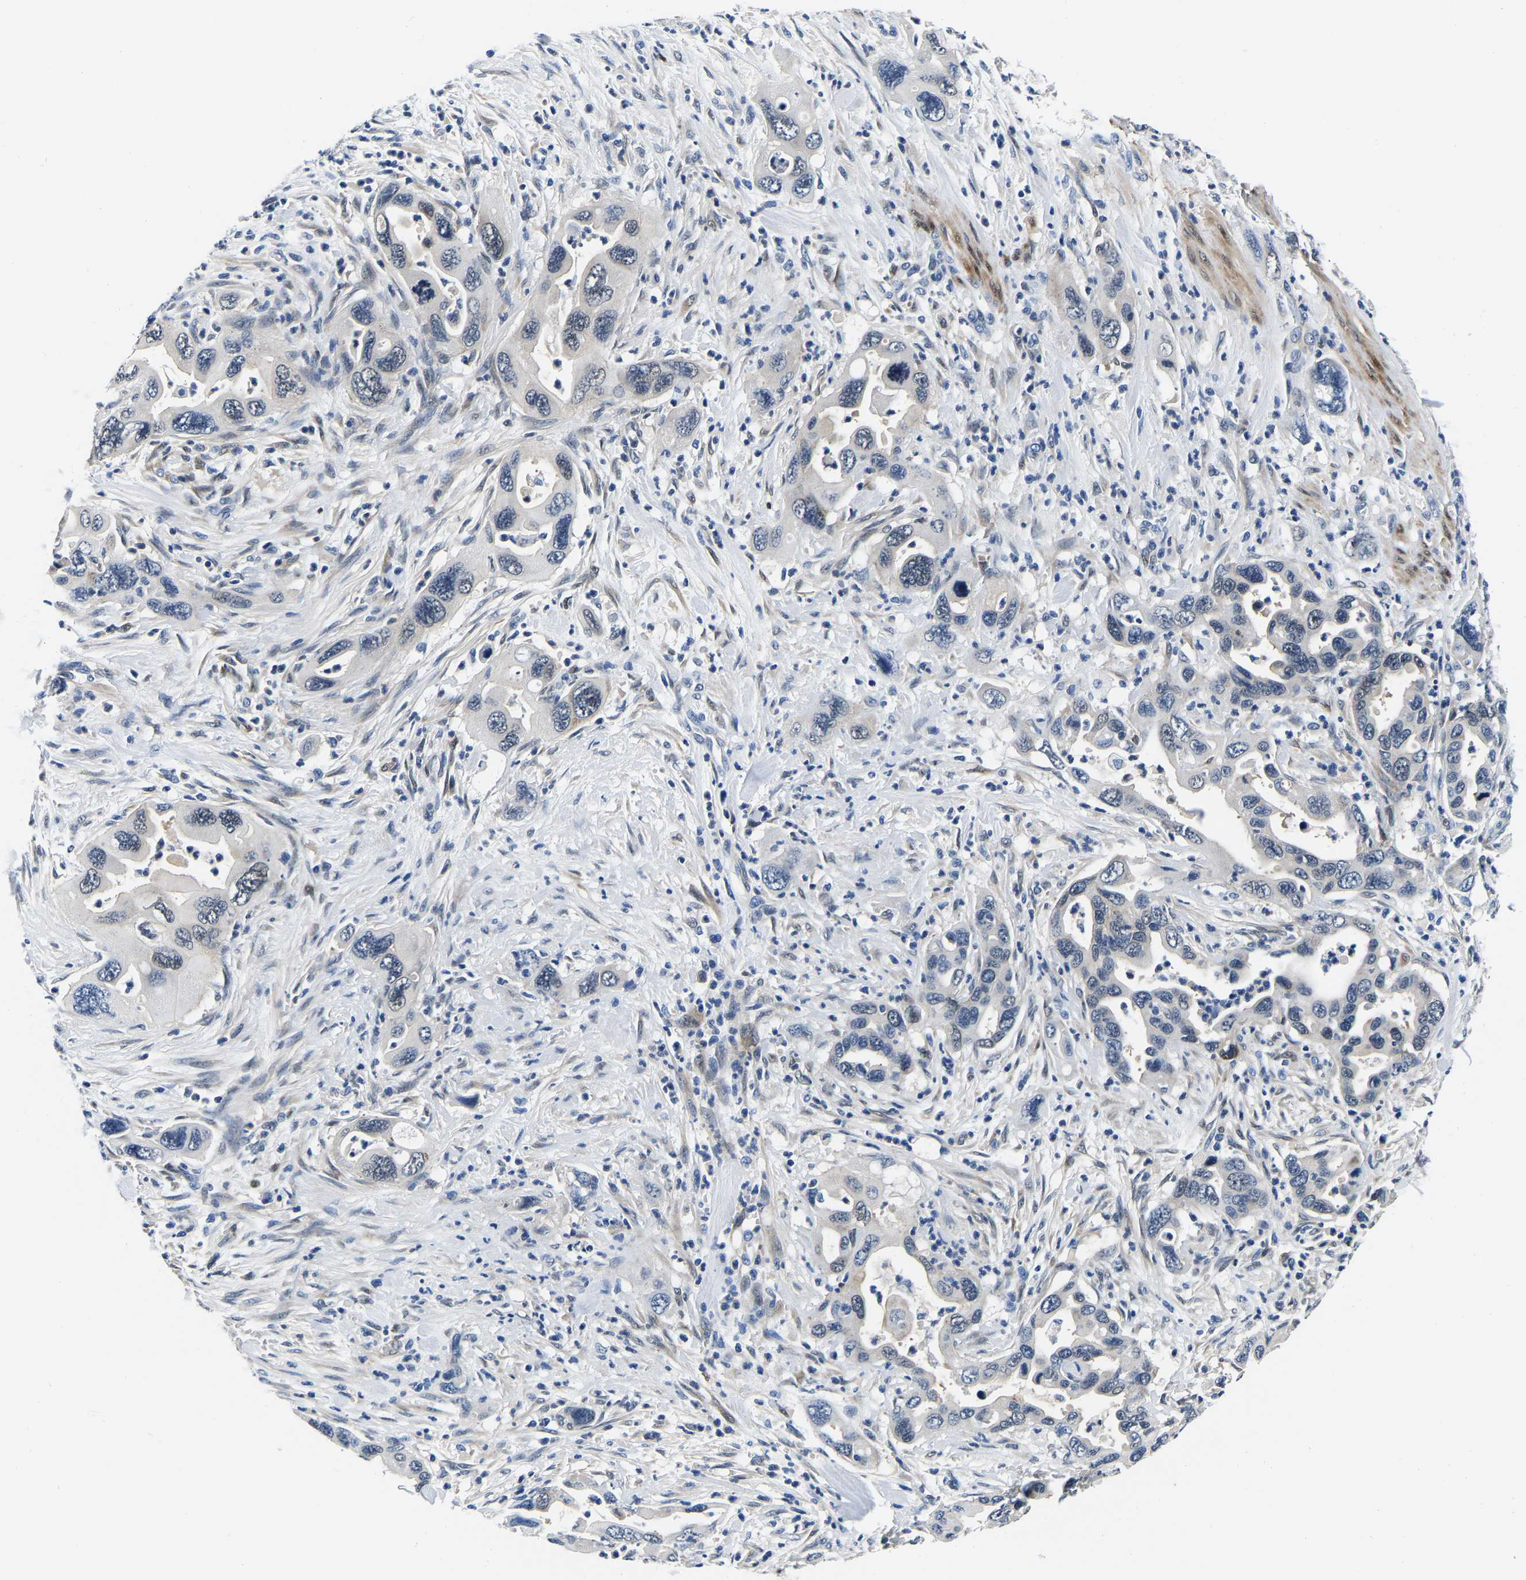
{"staining": {"intensity": "negative", "quantity": "none", "location": "none"}, "tissue": "pancreatic cancer", "cell_type": "Tumor cells", "image_type": "cancer", "snomed": [{"axis": "morphology", "description": "Adenocarcinoma, NOS"}, {"axis": "topography", "description": "Pancreas"}], "caption": "This is an immunohistochemistry (IHC) image of human pancreatic cancer. There is no staining in tumor cells.", "gene": "S100A13", "patient": {"sex": "female", "age": 70}}